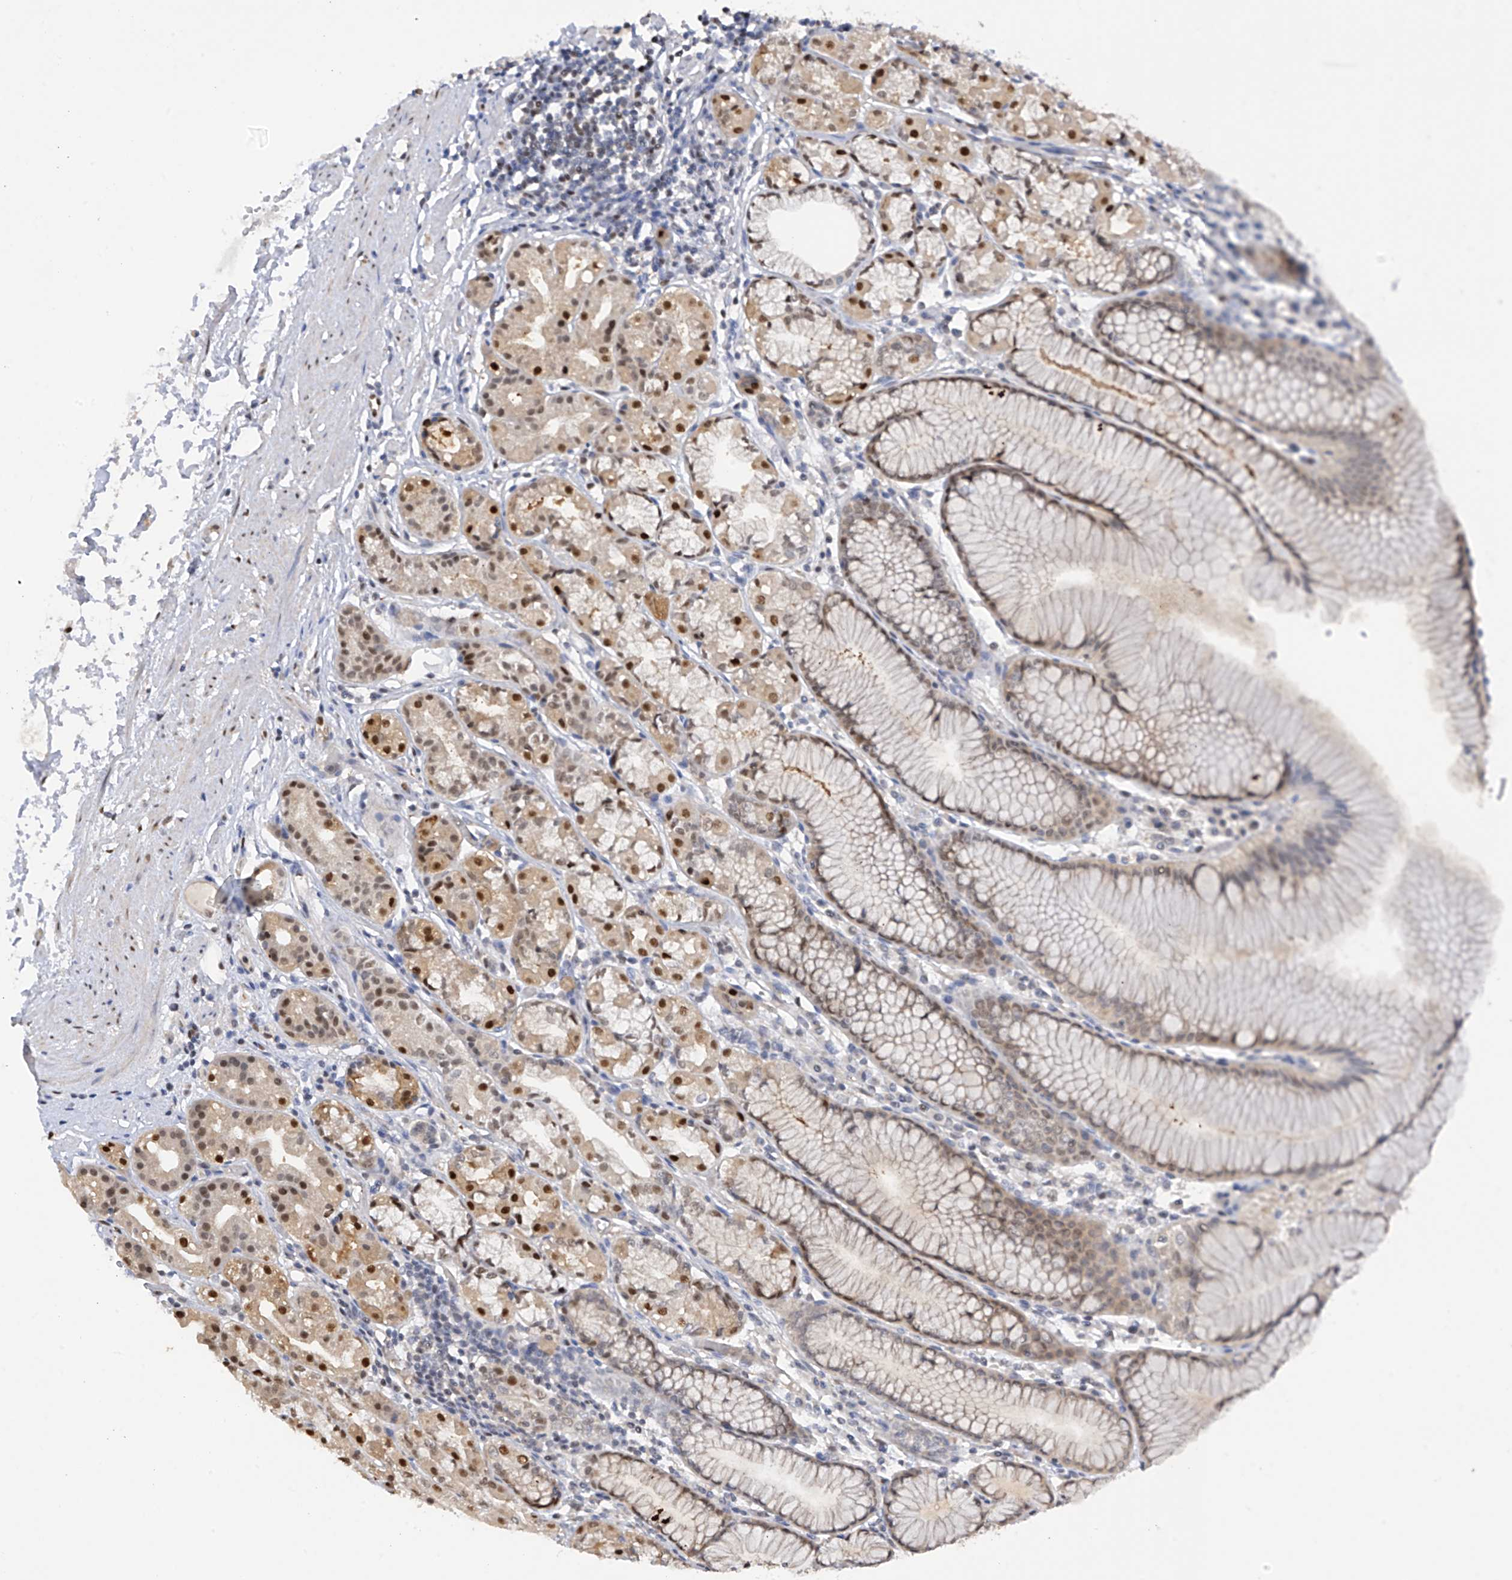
{"staining": {"intensity": "moderate", "quantity": ">75%", "location": "cytoplasmic/membranous,nuclear"}, "tissue": "stomach", "cell_type": "Glandular cells", "image_type": "normal", "snomed": [{"axis": "morphology", "description": "Normal tissue, NOS"}, {"axis": "topography", "description": "Stomach"}], "caption": "DAB (3,3'-diaminobenzidine) immunohistochemical staining of unremarkable human stomach demonstrates moderate cytoplasmic/membranous,nuclear protein staining in about >75% of glandular cells.", "gene": "PMM1", "patient": {"sex": "female", "age": 57}}